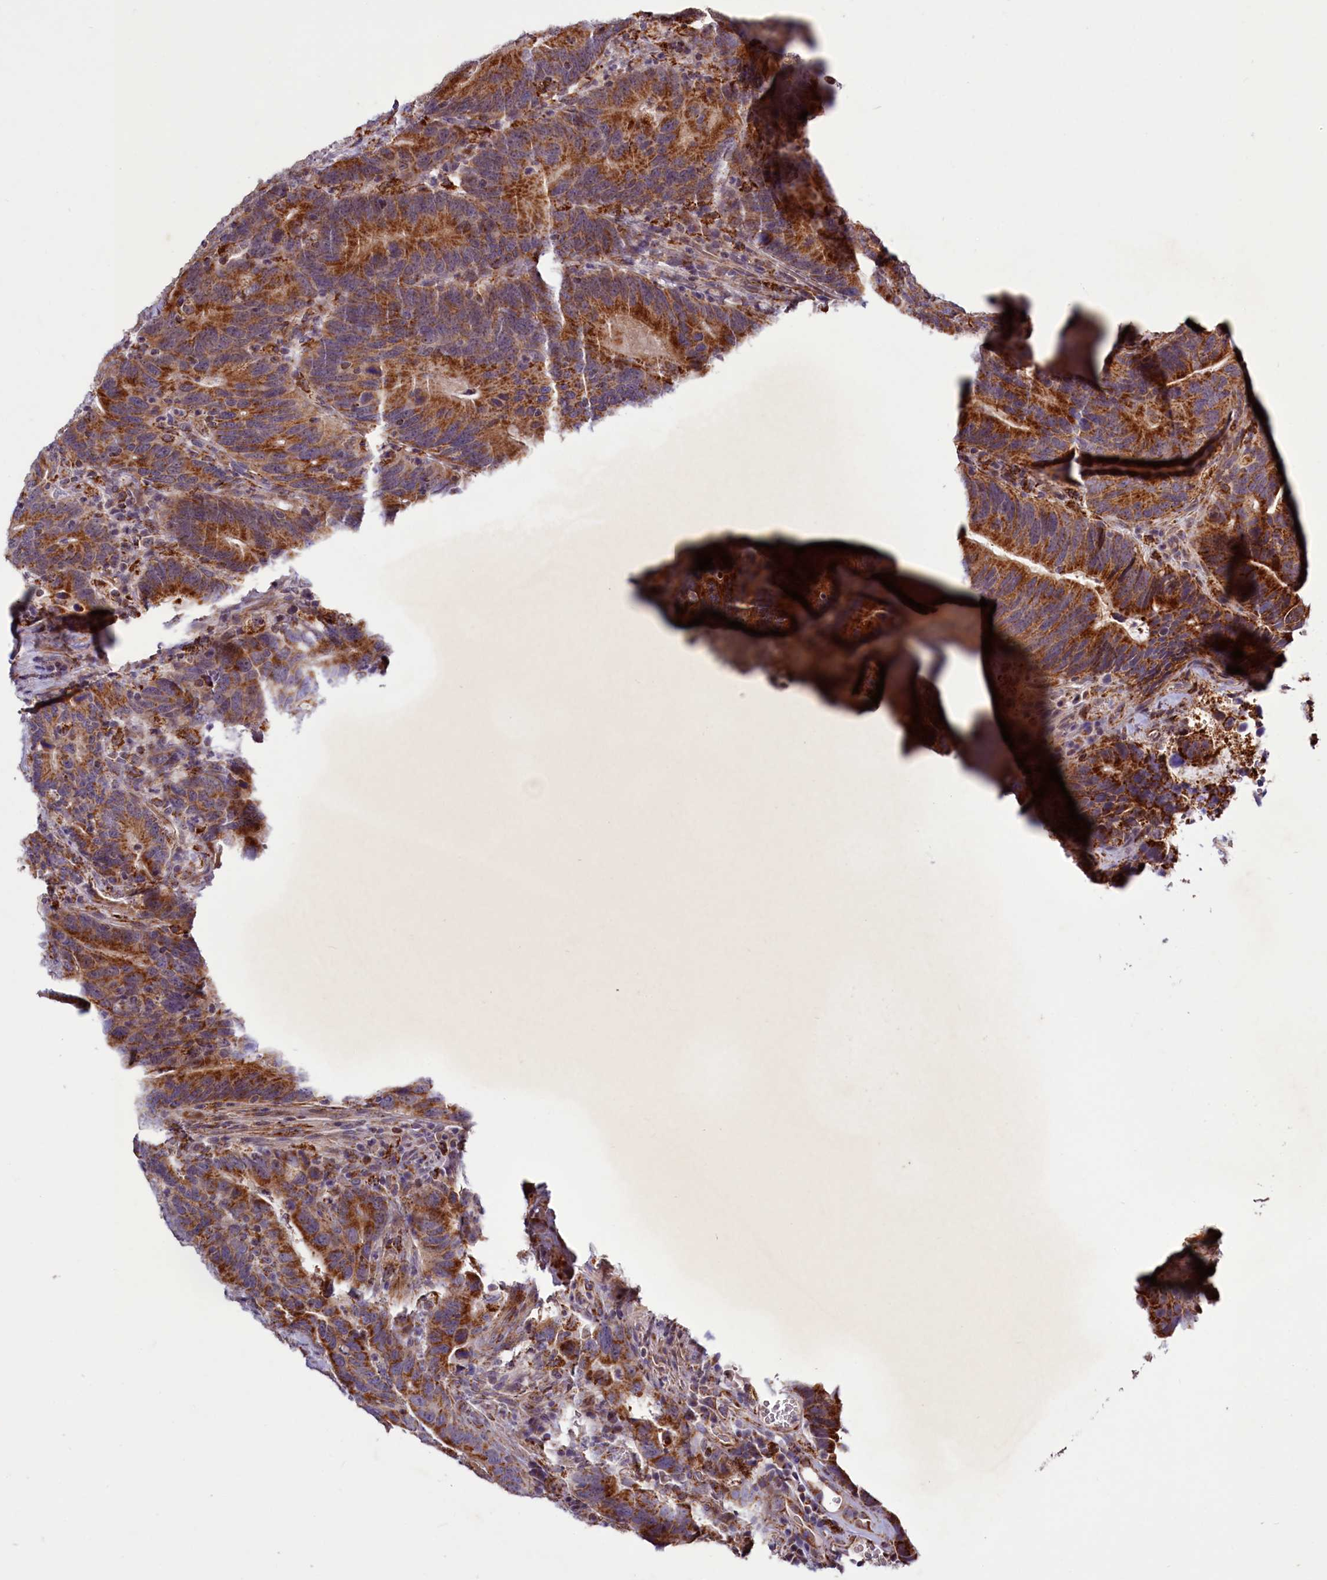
{"staining": {"intensity": "strong", "quantity": ">75%", "location": "cytoplasmic/membranous"}, "tissue": "colorectal cancer", "cell_type": "Tumor cells", "image_type": "cancer", "snomed": [{"axis": "morphology", "description": "Adenocarcinoma, NOS"}, {"axis": "topography", "description": "Colon"}], "caption": "The histopathology image displays staining of colorectal cancer (adenocarcinoma), revealing strong cytoplasmic/membranous protein positivity (brown color) within tumor cells. (brown staining indicates protein expression, while blue staining denotes nuclei).", "gene": "DYNC2H1", "patient": {"sex": "female", "age": 66}}